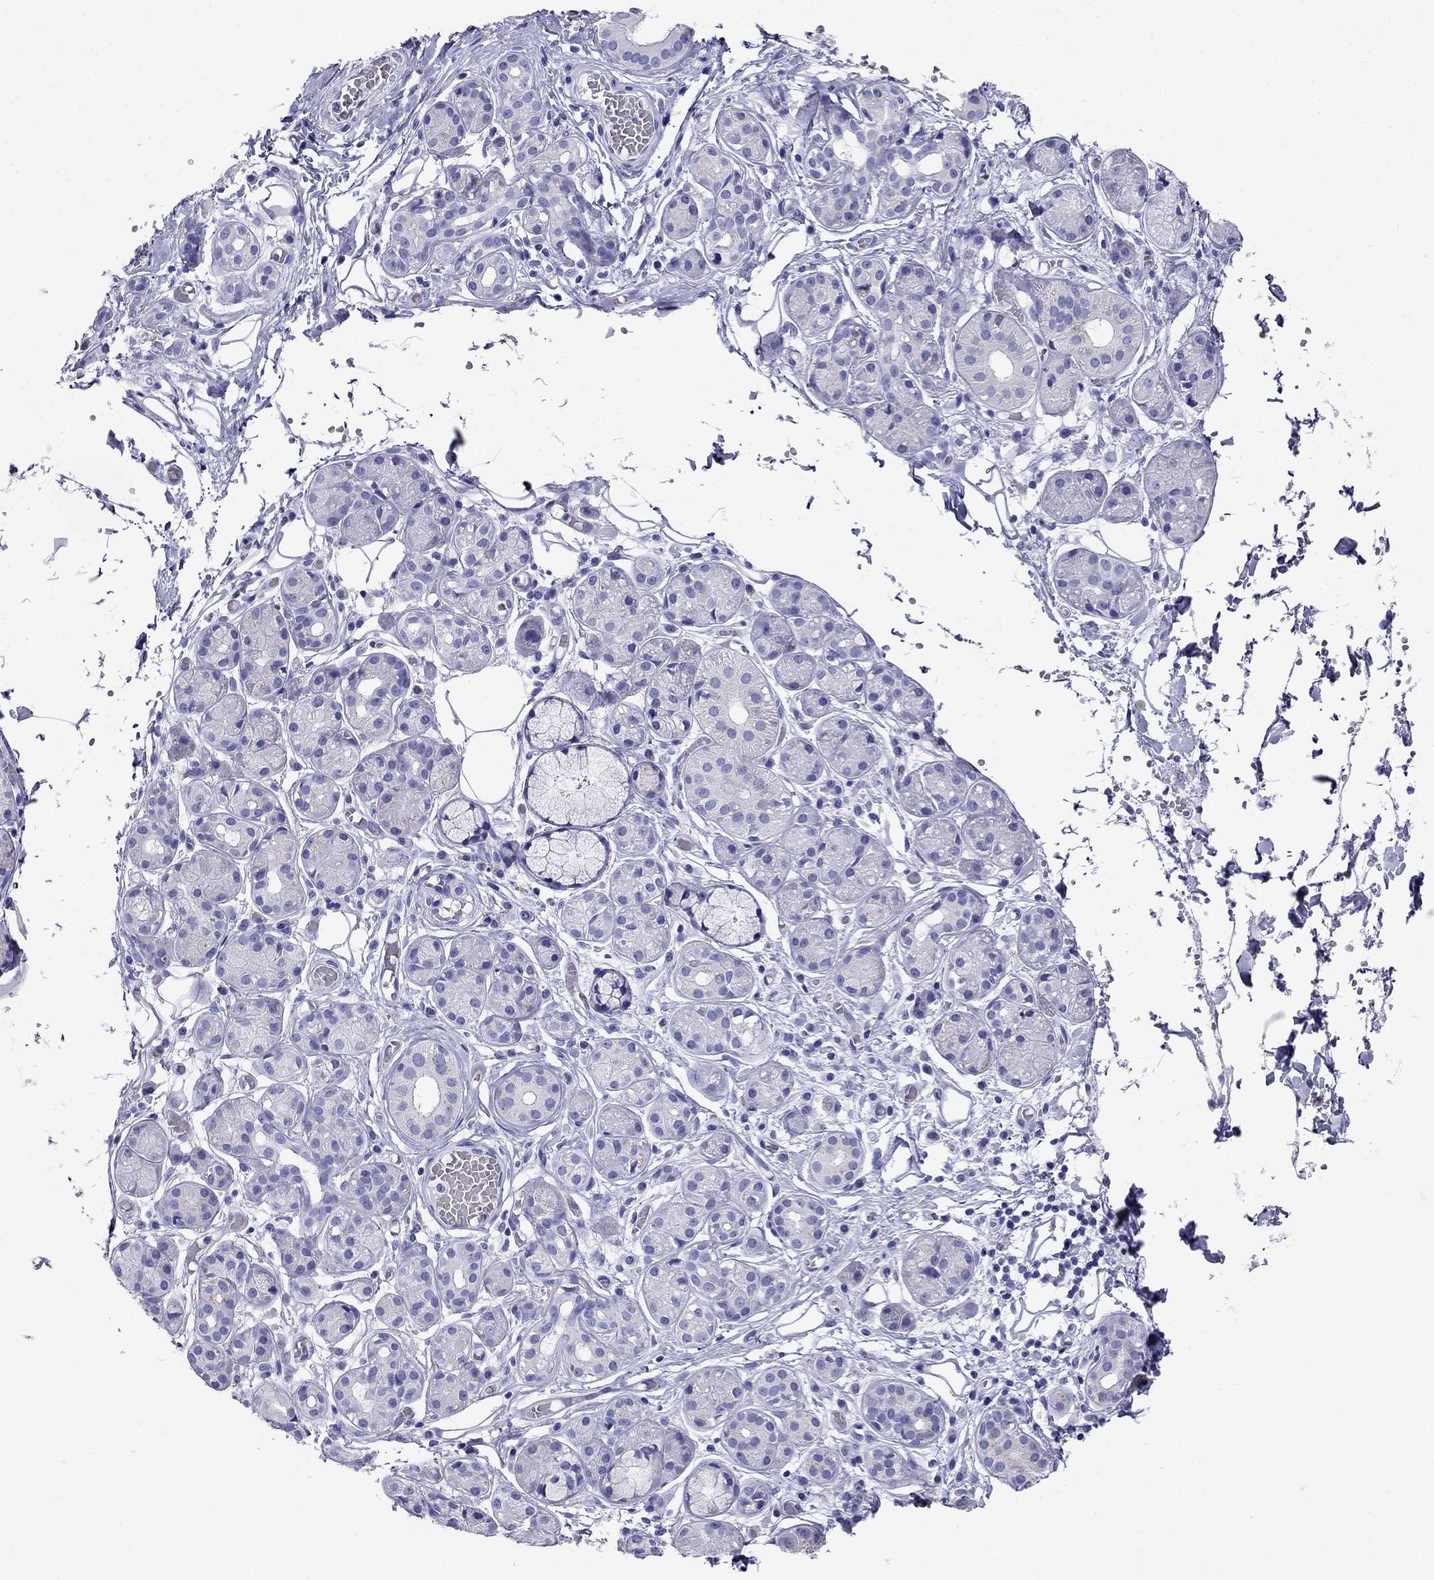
{"staining": {"intensity": "negative", "quantity": "none", "location": "none"}, "tissue": "salivary gland", "cell_type": "Glandular cells", "image_type": "normal", "snomed": [{"axis": "morphology", "description": "Normal tissue, NOS"}, {"axis": "topography", "description": "Salivary gland"}, {"axis": "topography", "description": "Peripheral nerve tissue"}], "caption": "Unremarkable salivary gland was stained to show a protein in brown. There is no significant staining in glandular cells.", "gene": "MC5R", "patient": {"sex": "male", "age": 71}}